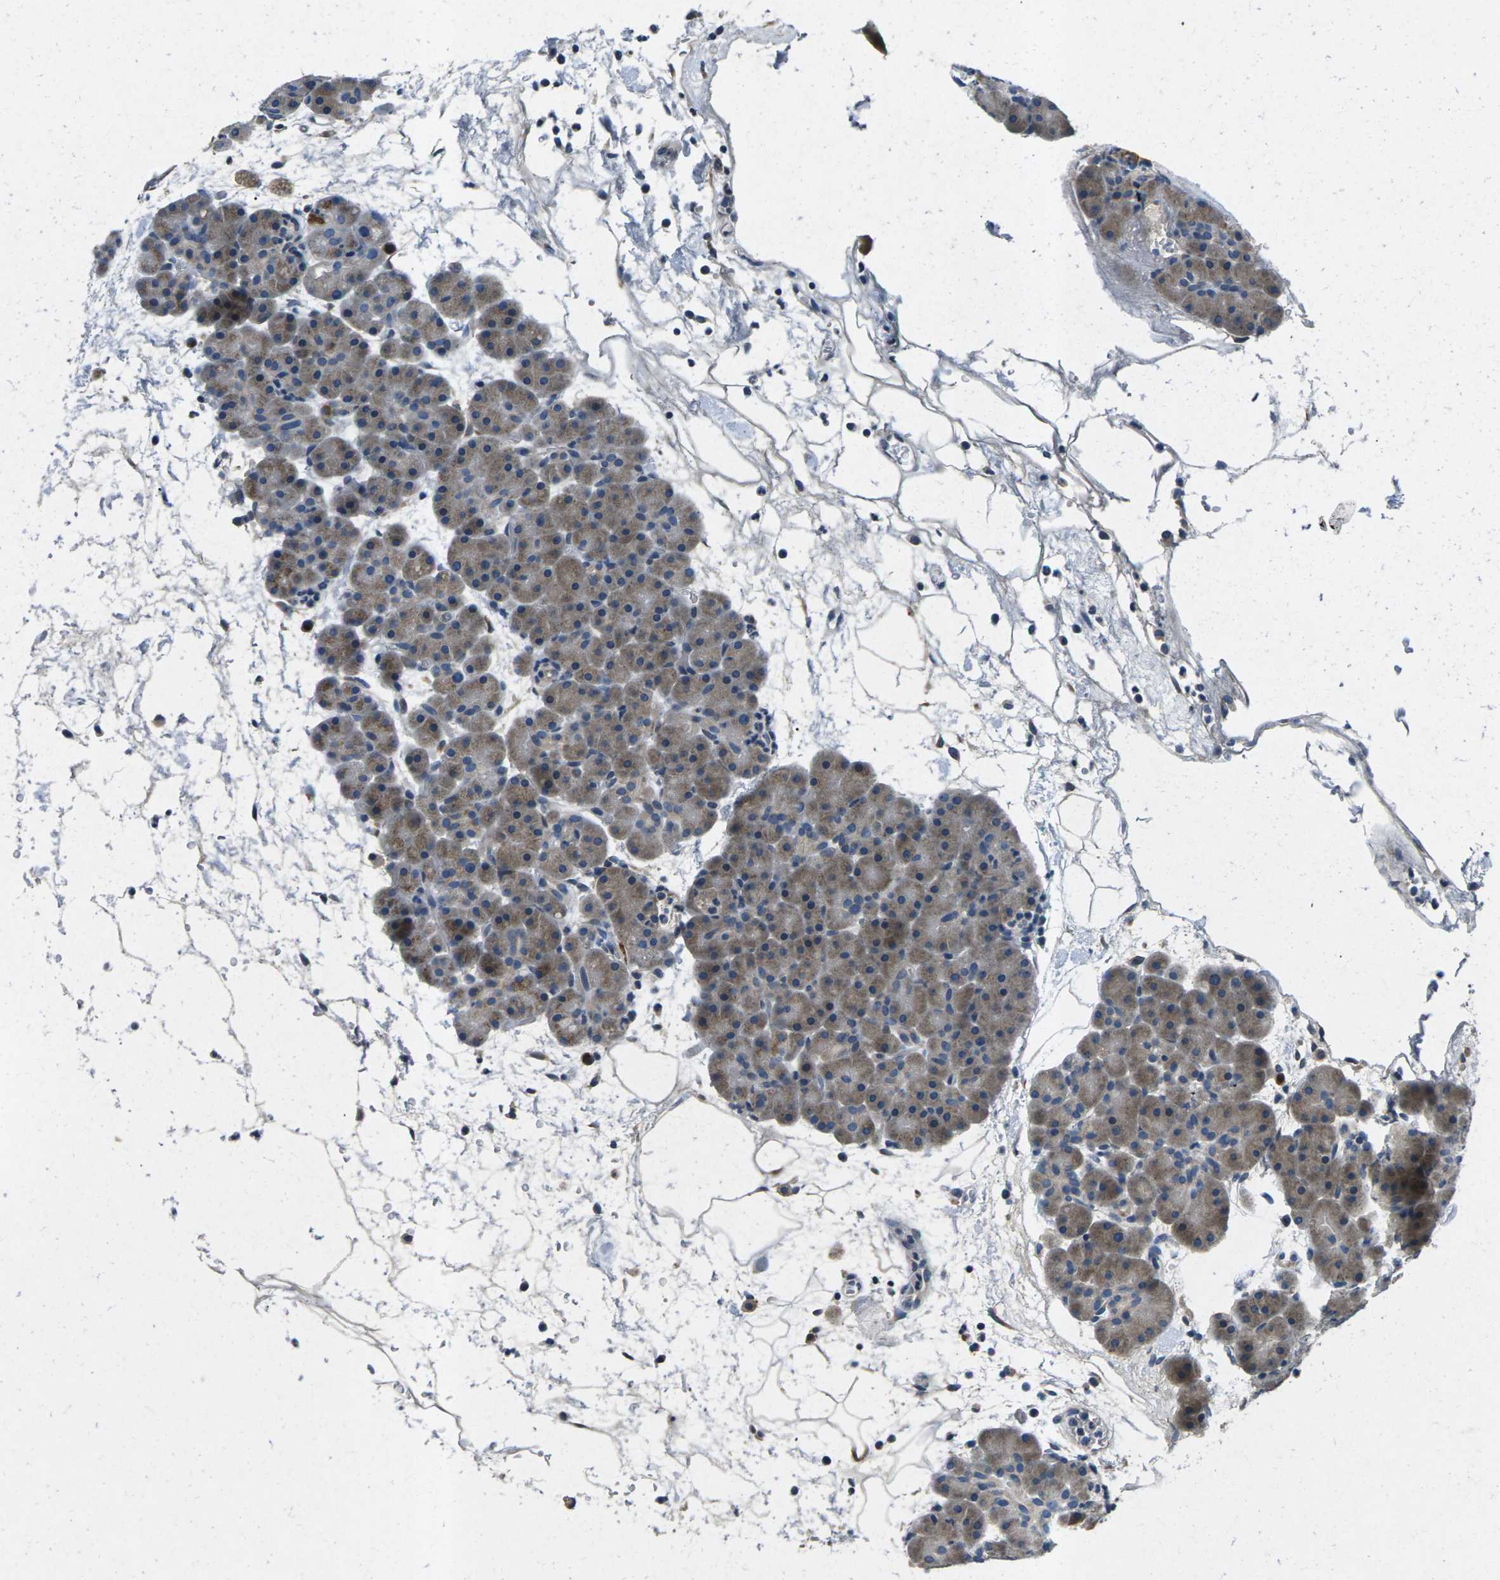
{"staining": {"intensity": "weak", "quantity": ">75%", "location": "cytoplasmic/membranous"}, "tissue": "pancreas", "cell_type": "Exocrine glandular cells", "image_type": "normal", "snomed": [{"axis": "morphology", "description": "Normal tissue, NOS"}, {"axis": "topography", "description": "Pancreas"}], "caption": "IHC micrograph of benign pancreas: human pancreas stained using IHC reveals low levels of weak protein expression localized specifically in the cytoplasmic/membranous of exocrine glandular cells, appearing as a cytoplasmic/membranous brown color.", "gene": "ERGIC3", "patient": {"sex": "male", "age": 66}}